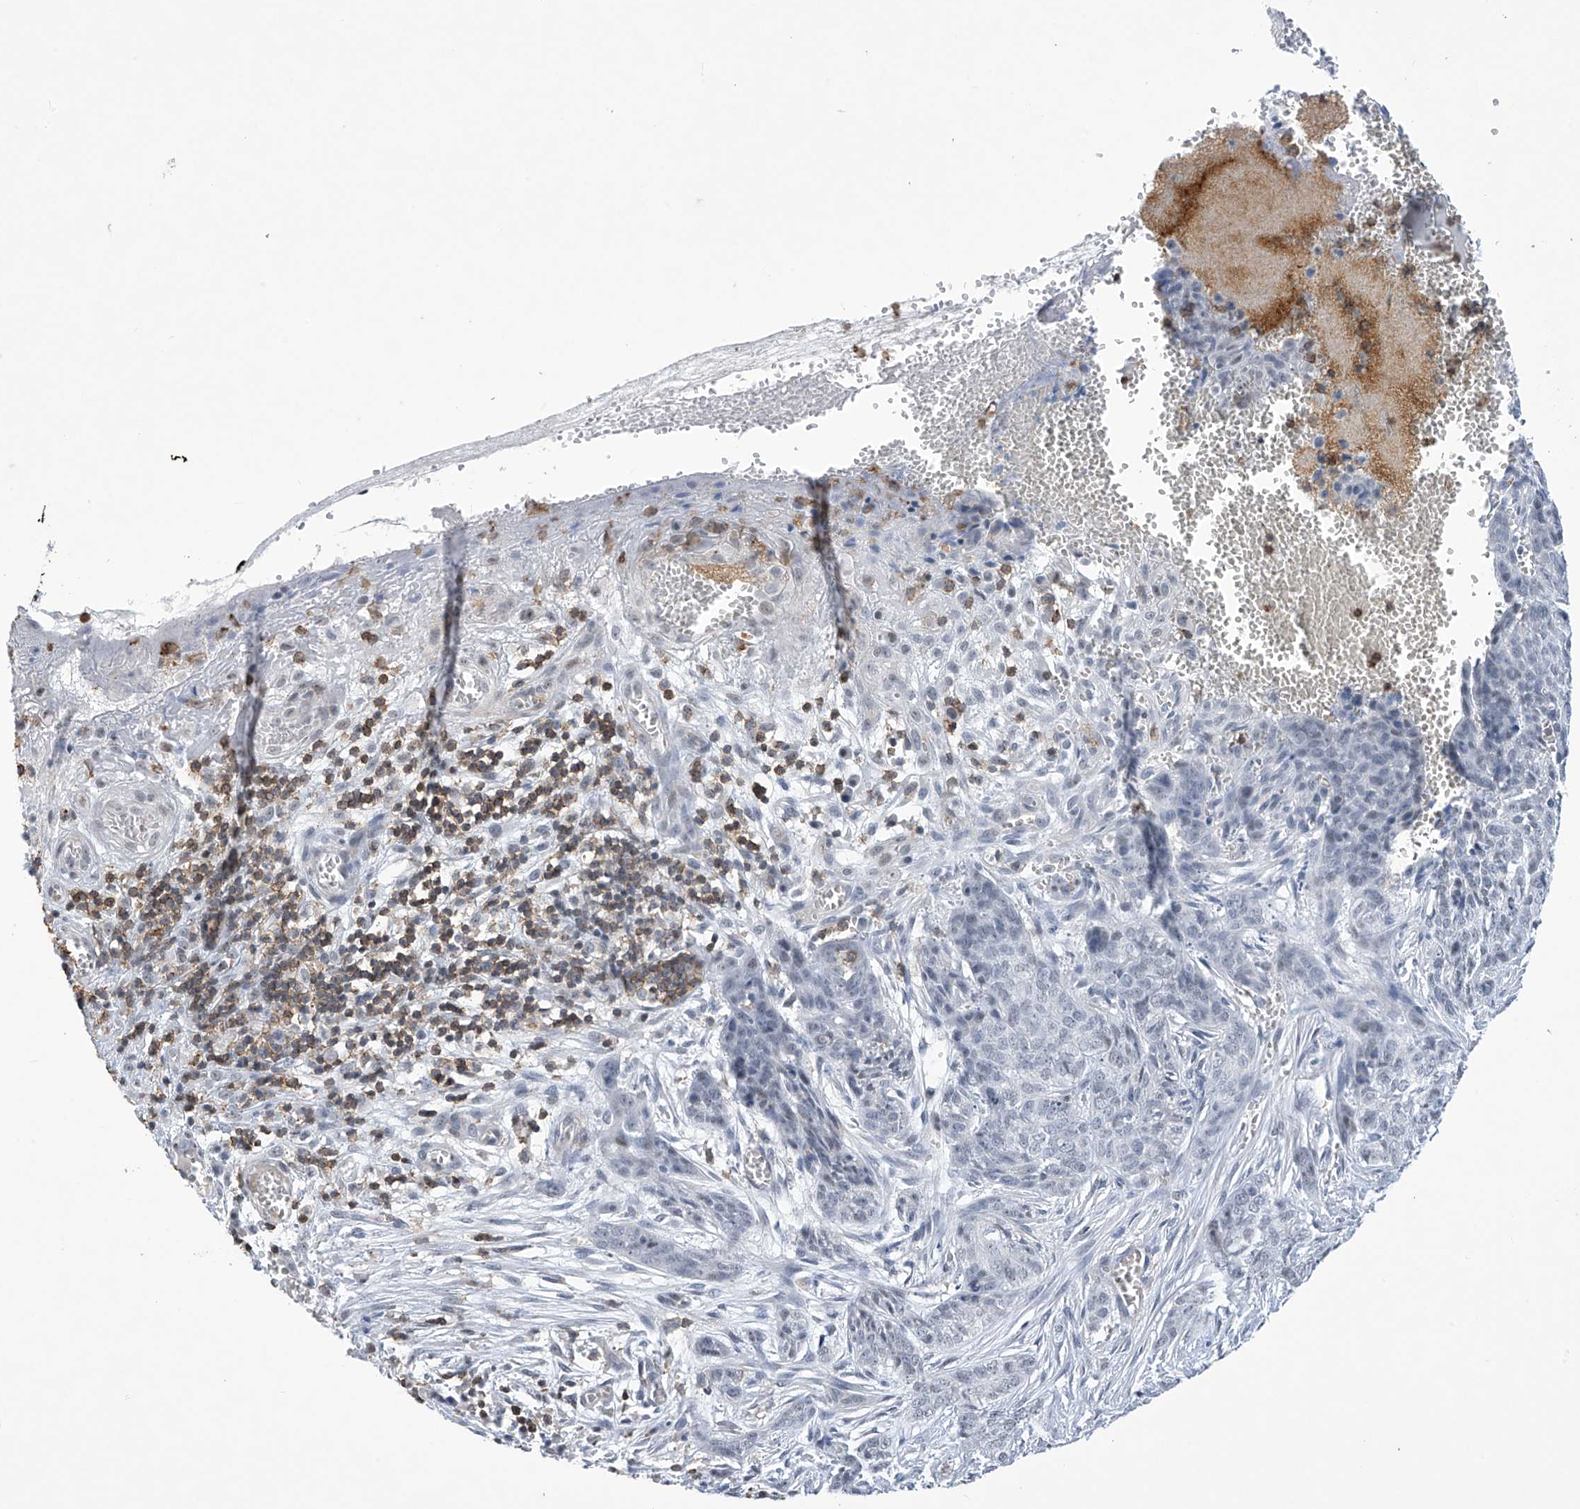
{"staining": {"intensity": "negative", "quantity": "none", "location": "none"}, "tissue": "skin cancer", "cell_type": "Tumor cells", "image_type": "cancer", "snomed": [{"axis": "morphology", "description": "Basal cell carcinoma"}, {"axis": "topography", "description": "Skin"}], "caption": "This image is of skin cancer (basal cell carcinoma) stained with immunohistochemistry to label a protein in brown with the nuclei are counter-stained blue. There is no staining in tumor cells.", "gene": "MSL3", "patient": {"sex": "female", "age": 64}}